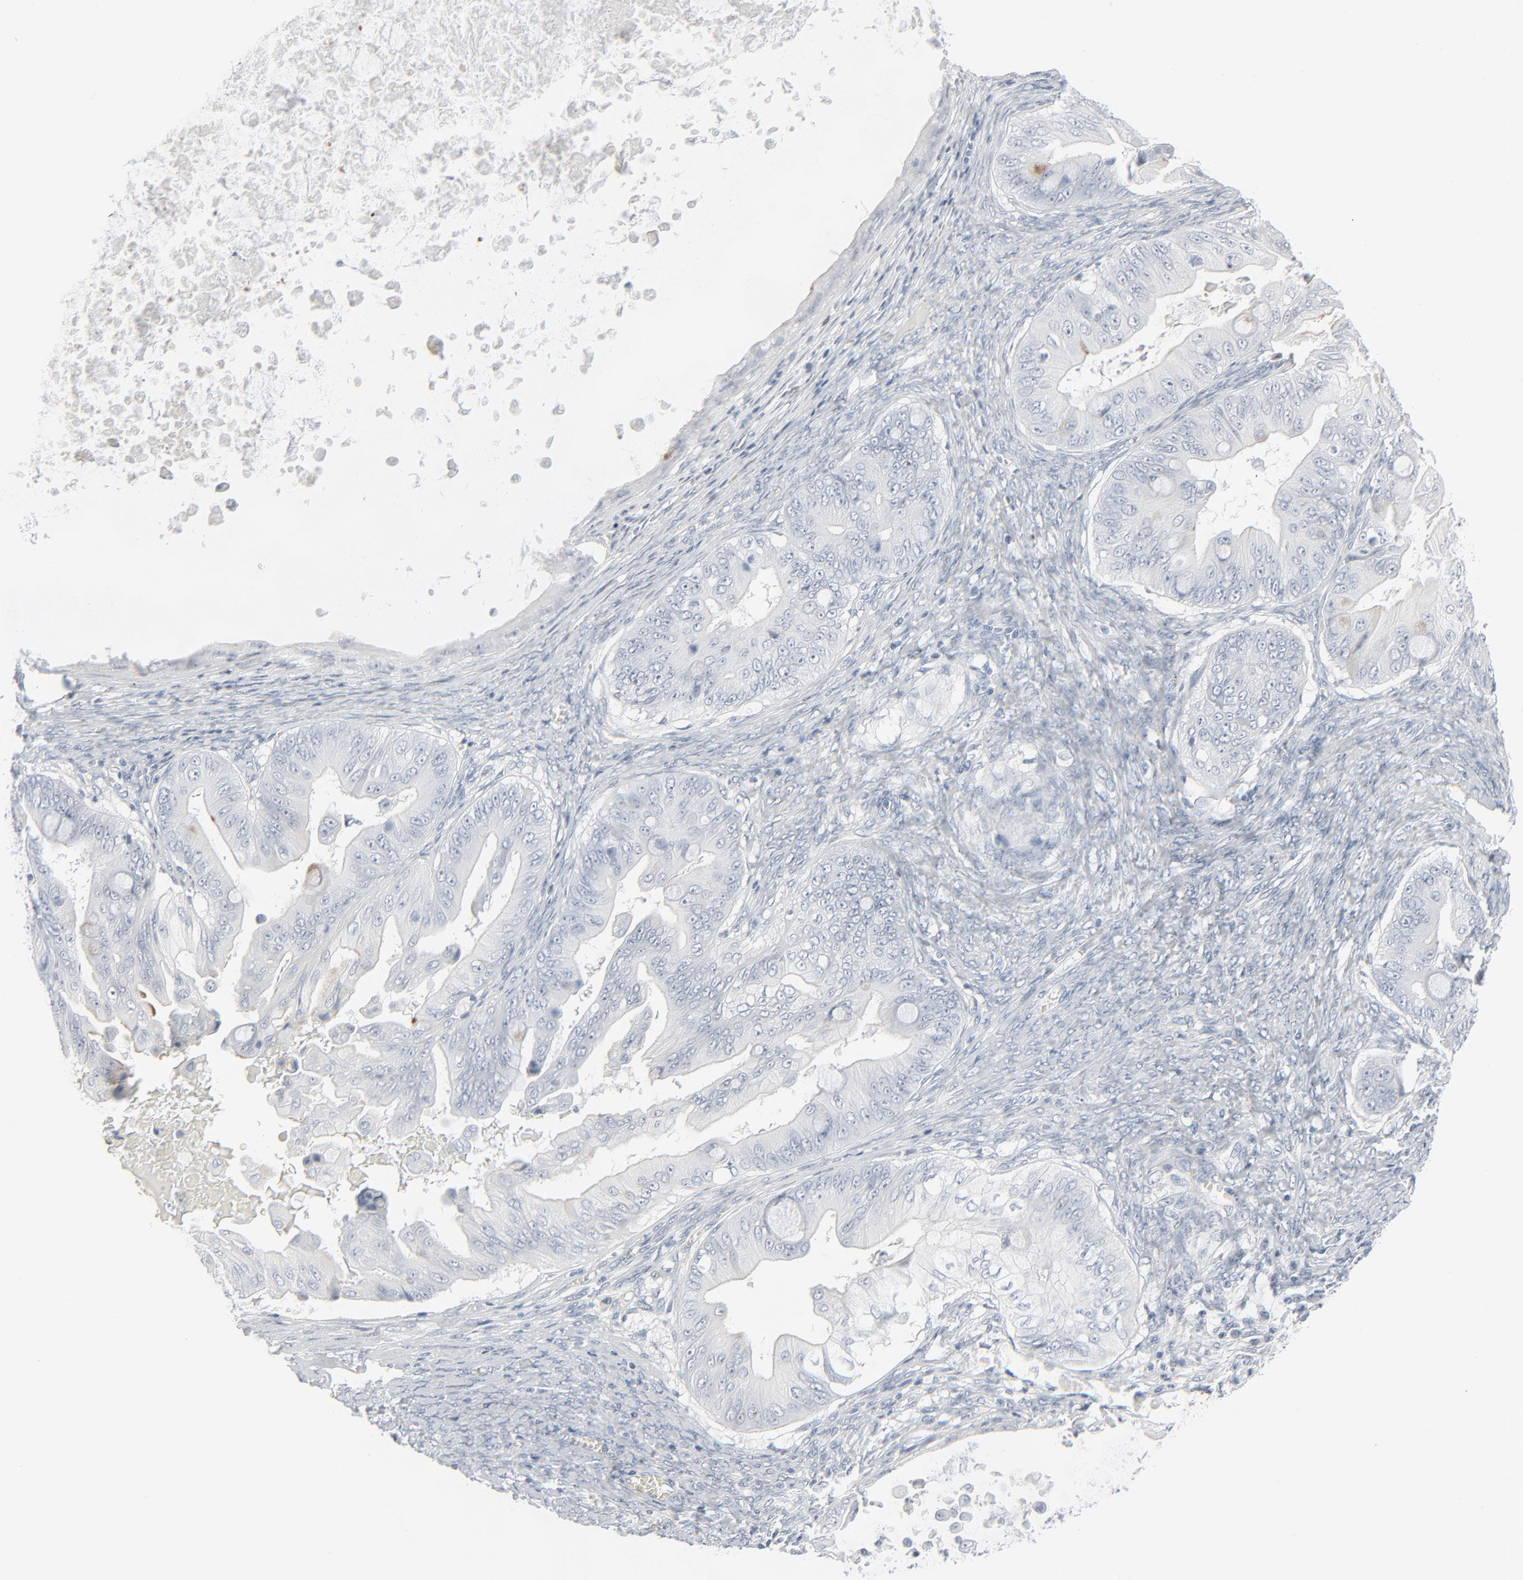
{"staining": {"intensity": "moderate", "quantity": "<25%", "location": "cytoplasmic/membranous"}, "tissue": "ovarian cancer", "cell_type": "Tumor cells", "image_type": "cancer", "snomed": [{"axis": "morphology", "description": "Cystadenocarcinoma, serous, NOS"}, {"axis": "topography", "description": "Ovary"}], "caption": "Immunohistochemistry (IHC) staining of ovarian cancer (serous cystadenocarcinoma), which displays low levels of moderate cytoplasmic/membranous staining in about <25% of tumor cells indicating moderate cytoplasmic/membranous protein positivity. The staining was performed using DAB (3,3'-diaminobenzidine) (brown) for protein detection and nuclei were counterstained in hematoxylin (blue).", "gene": "MITF", "patient": {"sex": "female", "age": 69}}